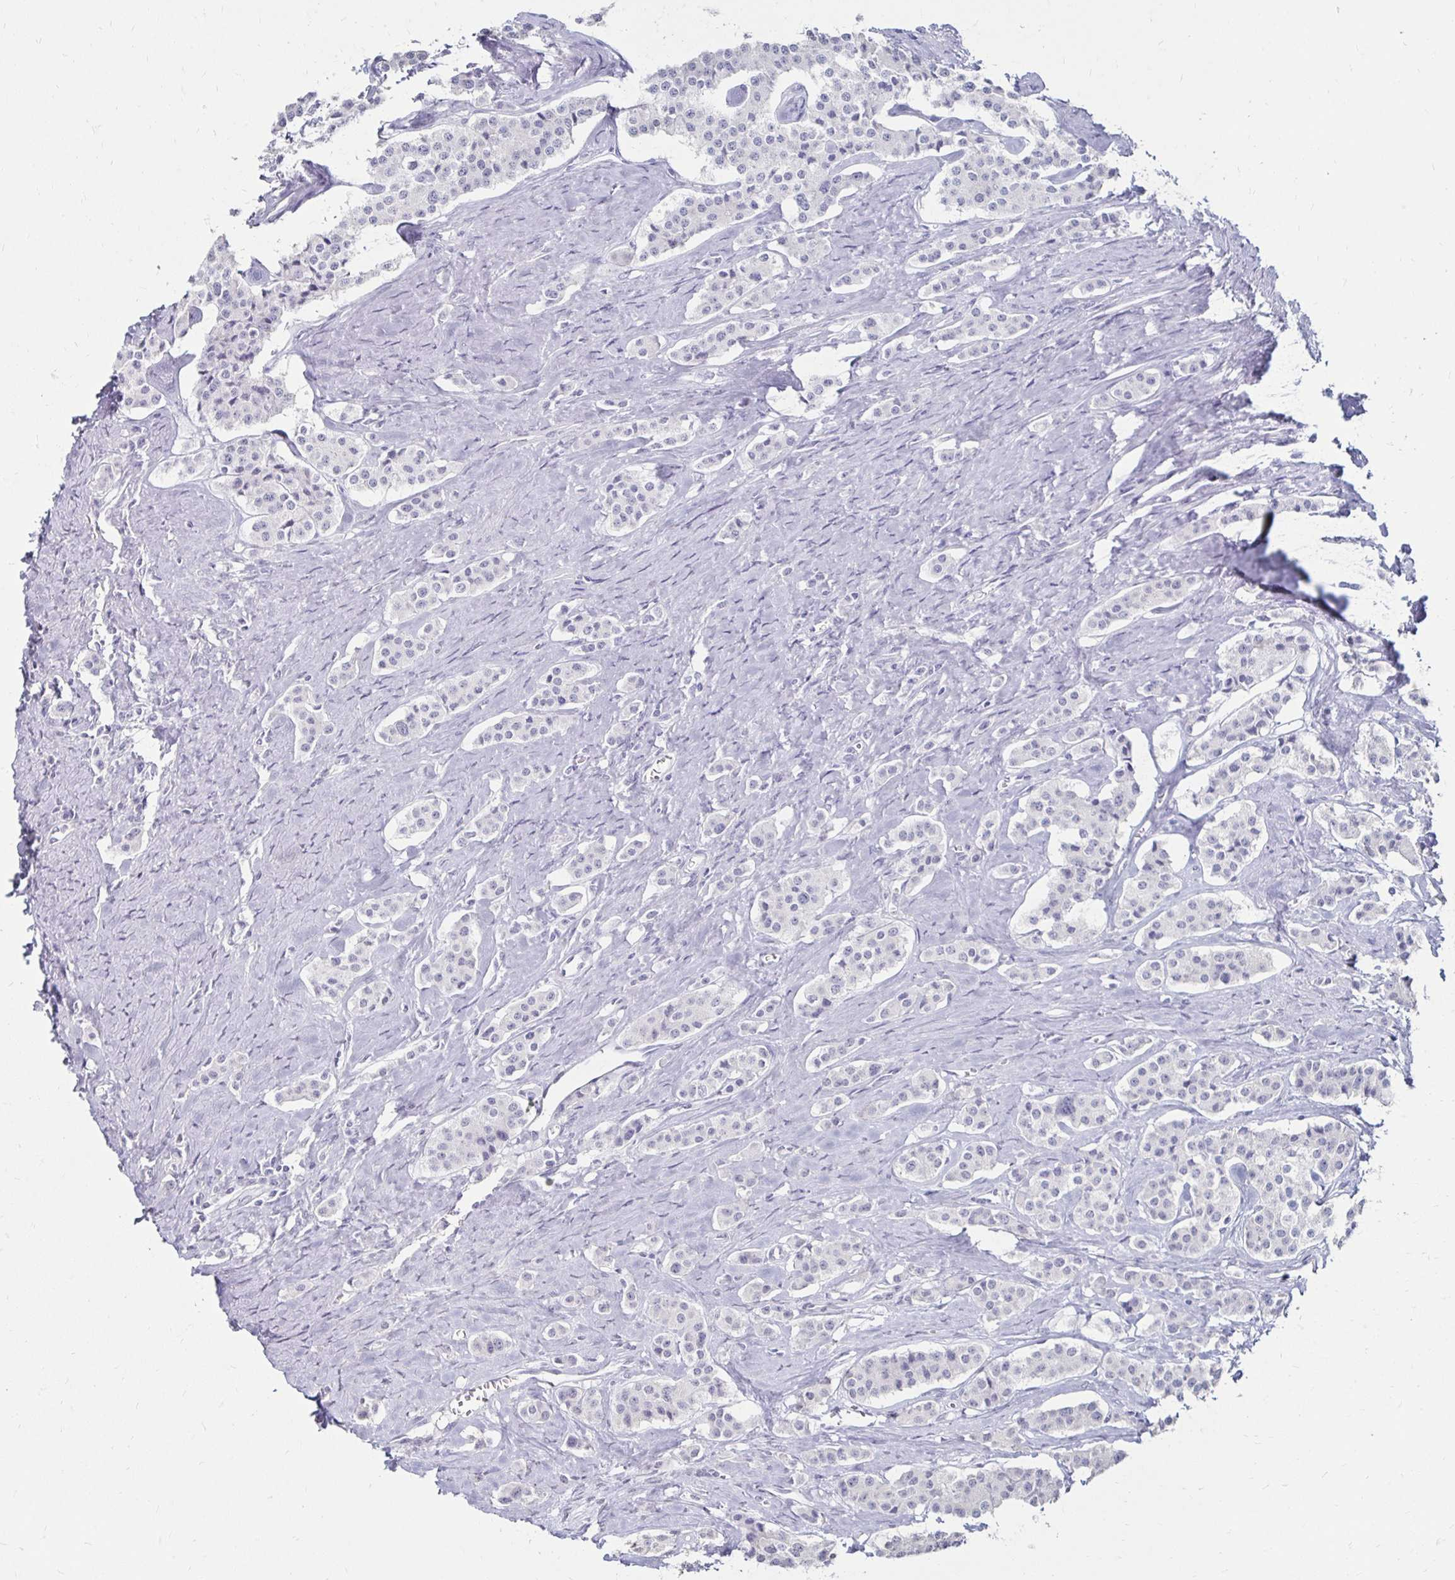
{"staining": {"intensity": "negative", "quantity": "none", "location": "none"}, "tissue": "carcinoid", "cell_type": "Tumor cells", "image_type": "cancer", "snomed": [{"axis": "morphology", "description": "Carcinoid, malignant, NOS"}, {"axis": "topography", "description": "Small intestine"}], "caption": "The photomicrograph reveals no staining of tumor cells in carcinoid (malignant). Nuclei are stained in blue.", "gene": "TOMM34", "patient": {"sex": "male", "age": 63}}